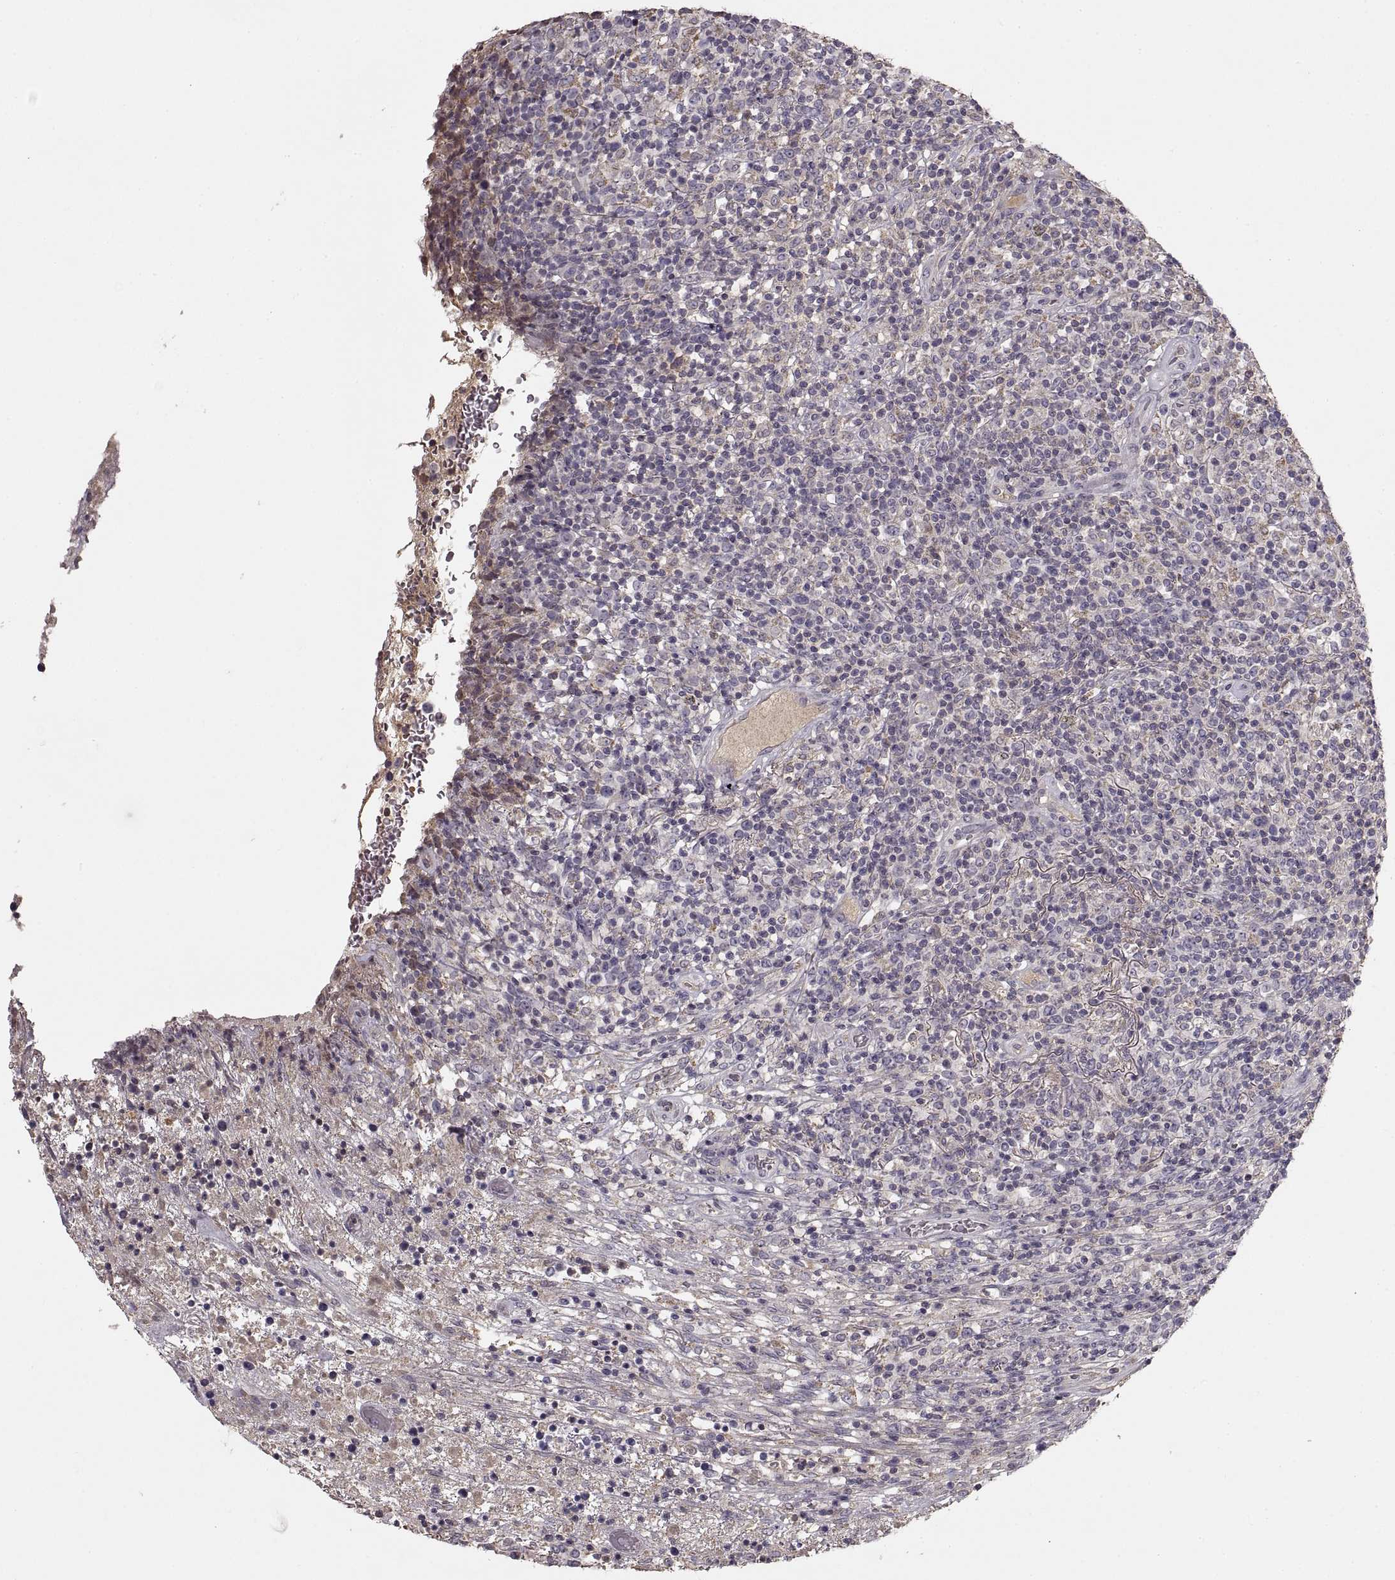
{"staining": {"intensity": "negative", "quantity": "none", "location": "none"}, "tissue": "lymphoma", "cell_type": "Tumor cells", "image_type": "cancer", "snomed": [{"axis": "morphology", "description": "Malignant lymphoma, non-Hodgkin's type, High grade"}, {"axis": "topography", "description": "Lung"}], "caption": "Tumor cells are negative for protein expression in human lymphoma. (Stains: DAB immunohistochemistry (IHC) with hematoxylin counter stain, Microscopy: brightfield microscopy at high magnification).", "gene": "ADAM11", "patient": {"sex": "male", "age": 79}}